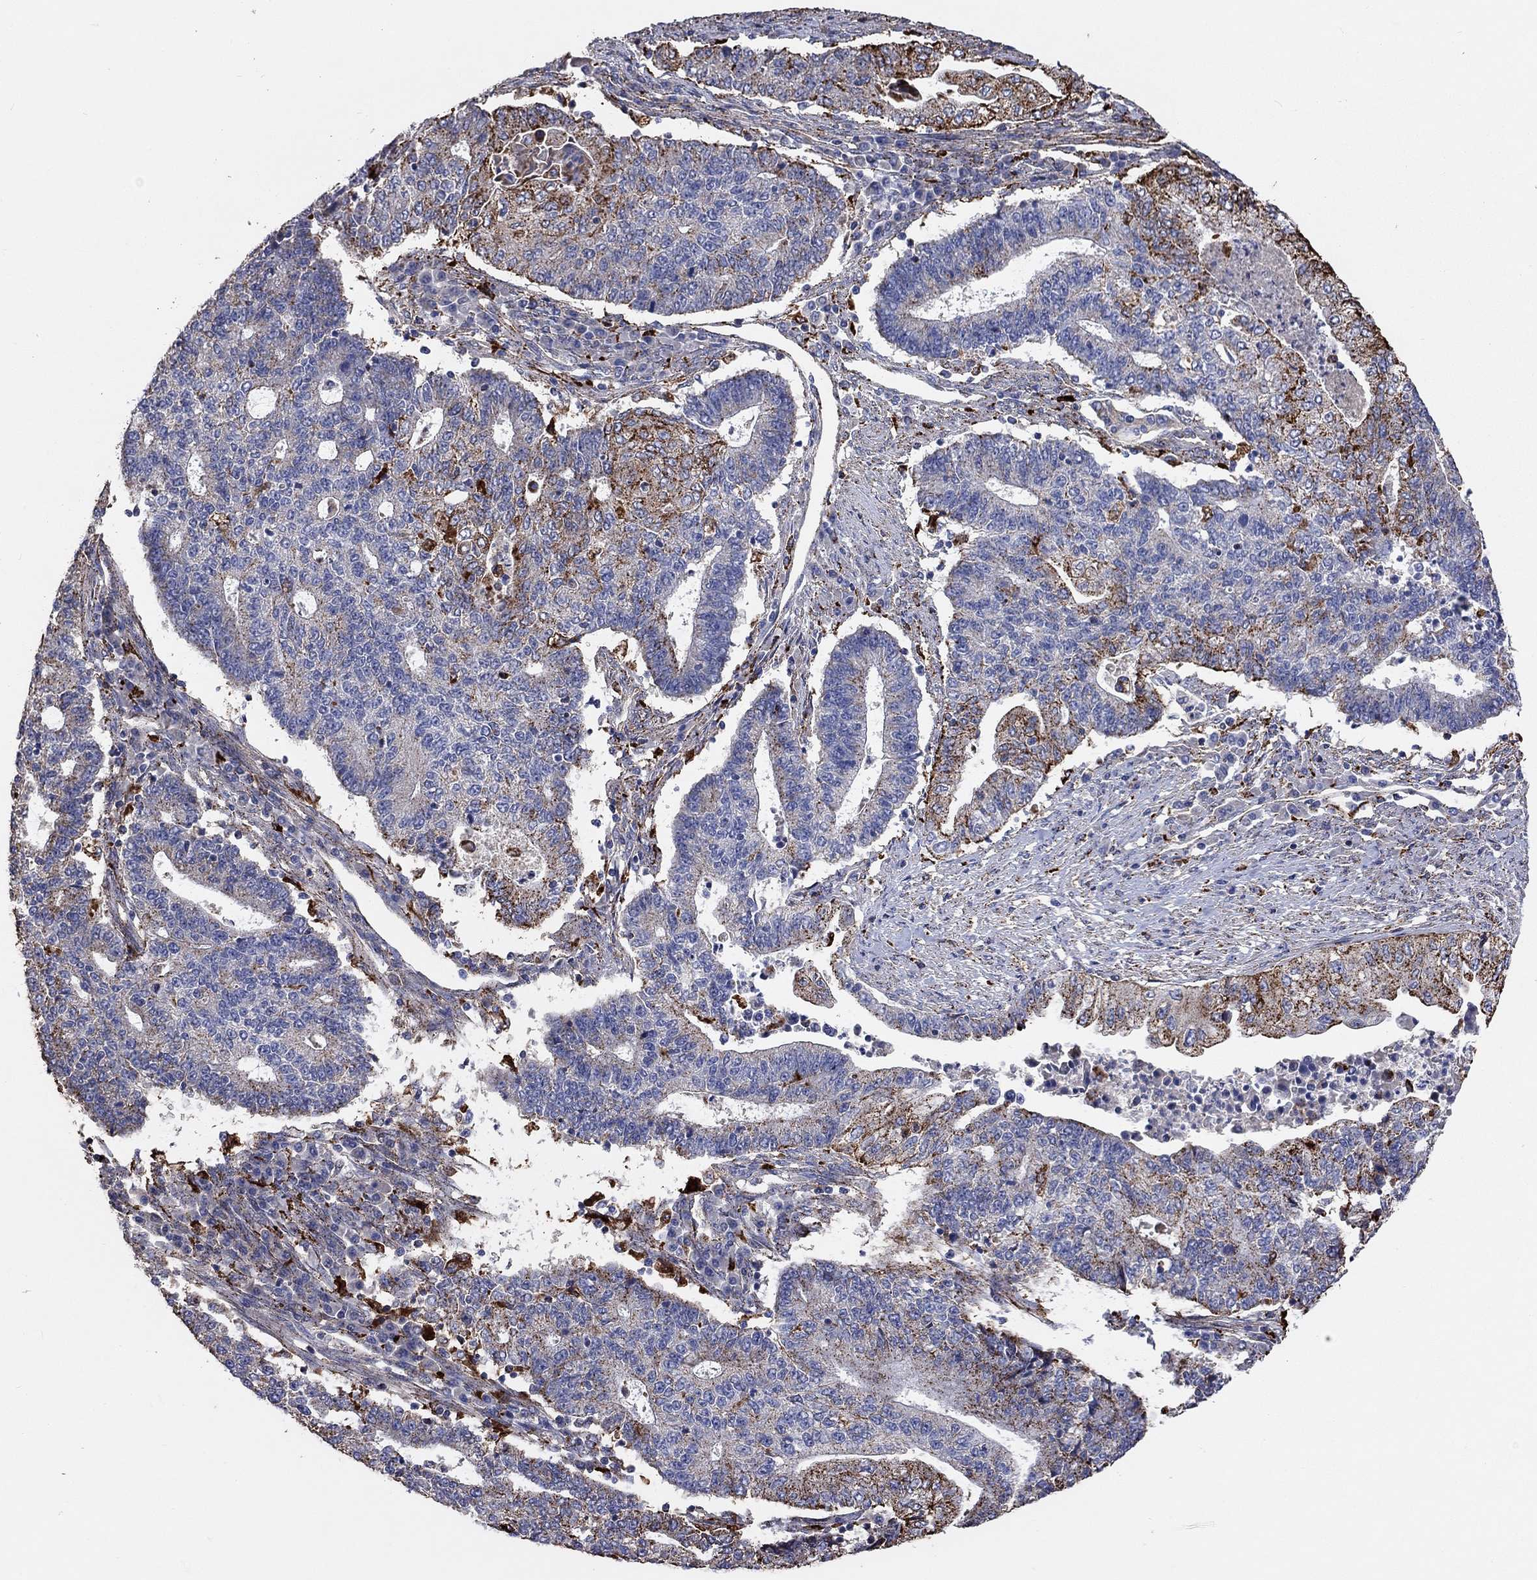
{"staining": {"intensity": "strong", "quantity": "25%-75%", "location": "cytoplasmic/membranous"}, "tissue": "endometrial cancer", "cell_type": "Tumor cells", "image_type": "cancer", "snomed": [{"axis": "morphology", "description": "Adenocarcinoma, NOS"}, {"axis": "topography", "description": "Uterus"}, {"axis": "topography", "description": "Endometrium"}], "caption": "The photomicrograph shows immunohistochemical staining of endometrial adenocarcinoma. There is strong cytoplasmic/membranous staining is identified in approximately 25%-75% of tumor cells.", "gene": "CTSB", "patient": {"sex": "female", "age": 54}}